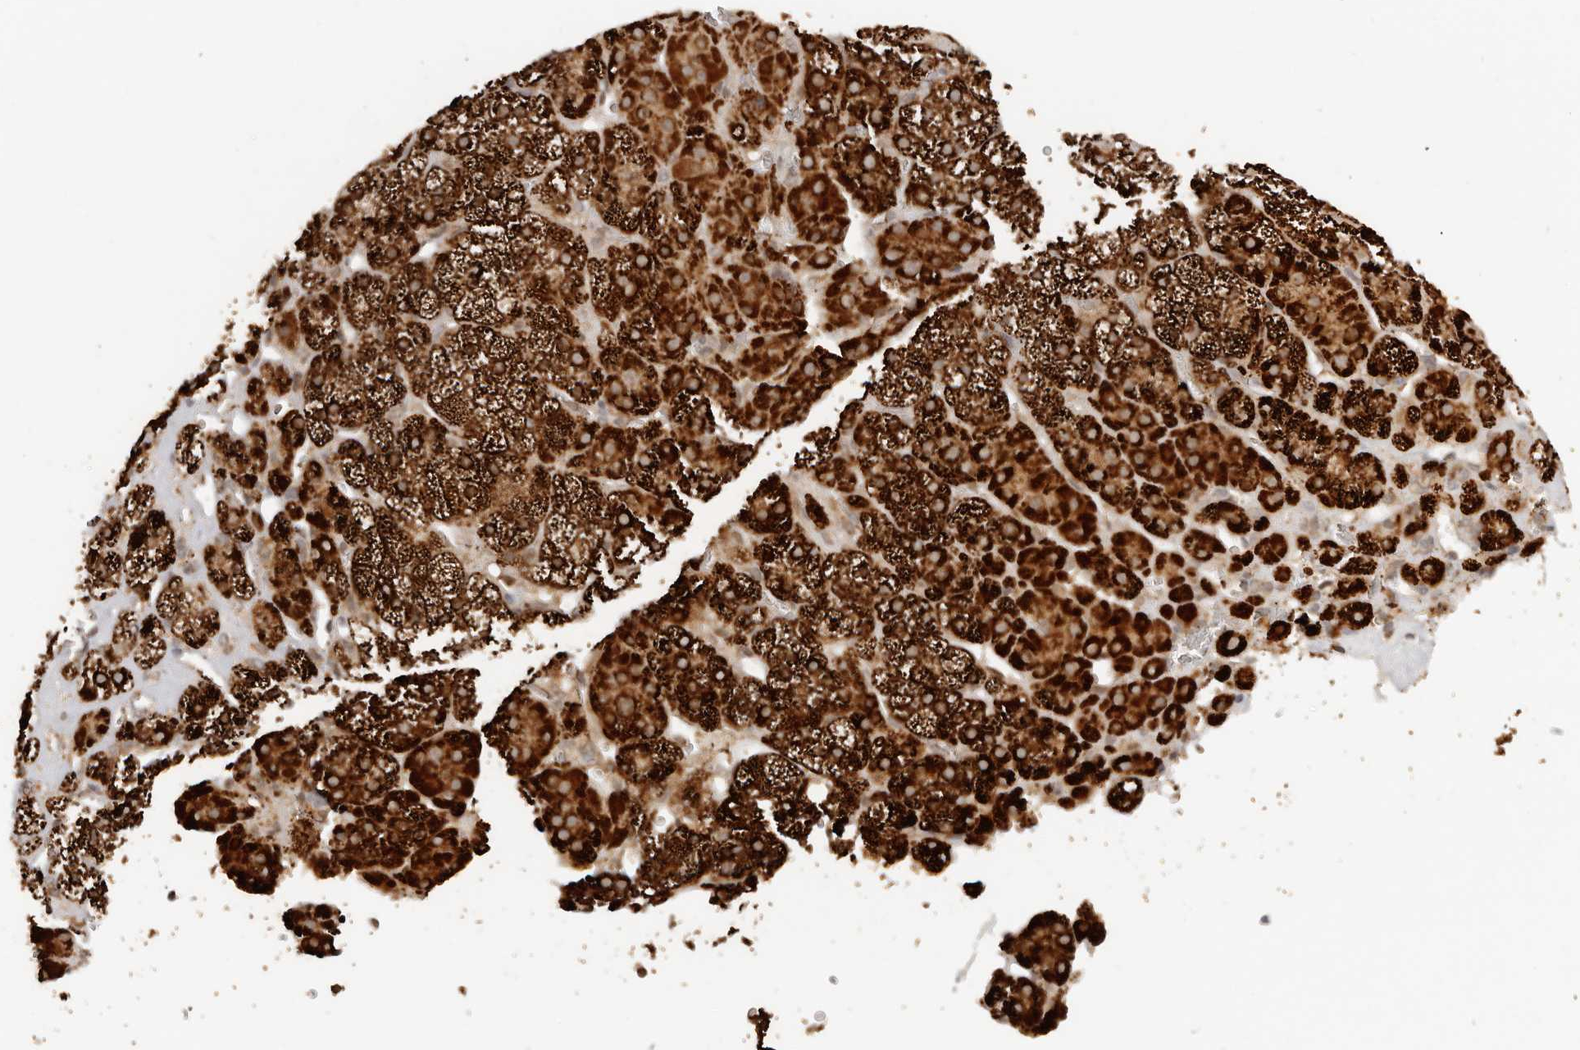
{"staining": {"intensity": "strong", "quantity": ">75%", "location": "cytoplasmic/membranous"}, "tissue": "adrenal gland", "cell_type": "Glandular cells", "image_type": "normal", "snomed": [{"axis": "morphology", "description": "Normal tissue, NOS"}, {"axis": "topography", "description": "Adrenal gland"}], "caption": "Strong cytoplasmic/membranous protein expression is identified in approximately >75% of glandular cells in adrenal gland.", "gene": "SEC14L1", "patient": {"sex": "male", "age": 57}}